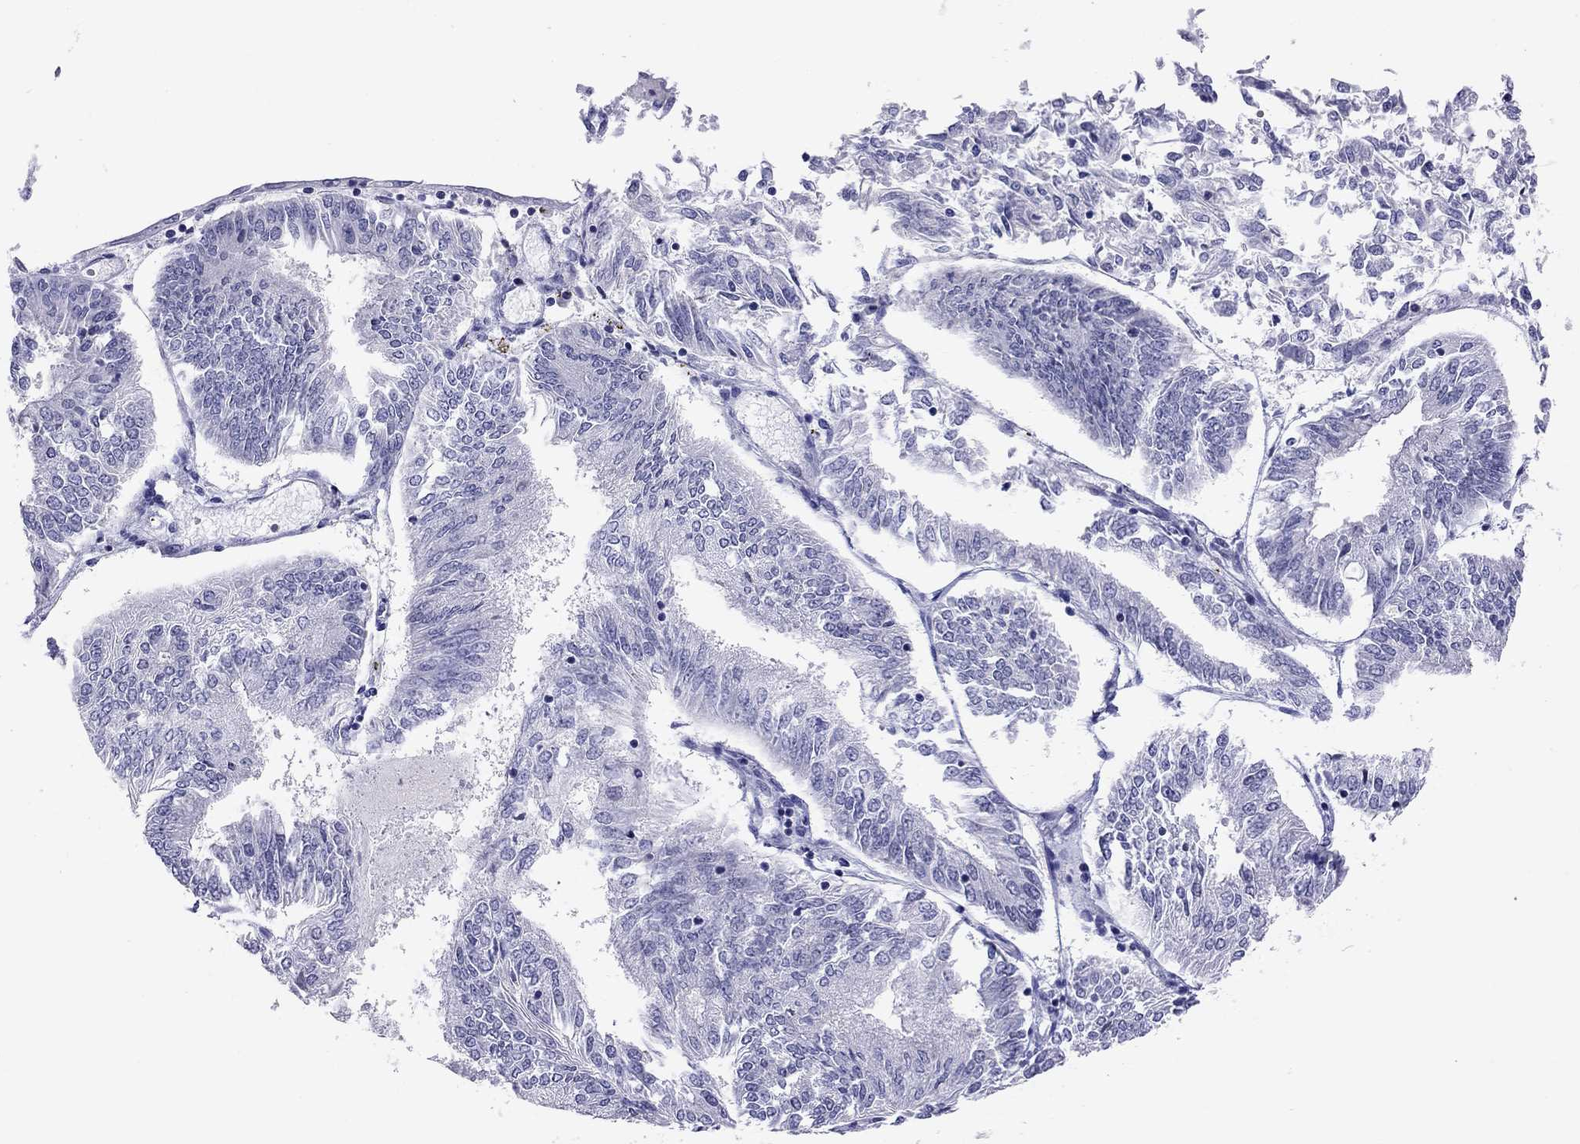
{"staining": {"intensity": "negative", "quantity": "none", "location": "none"}, "tissue": "endometrial cancer", "cell_type": "Tumor cells", "image_type": "cancer", "snomed": [{"axis": "morphology", "description": "Adenocarcinoma, NOS"}, {"axis": "topography", "description": "Endometrium"}], "caption": "Tumor cells are negative for protein expression in human endometrial cancer. (DAB (3,3'-diaminobenzidine) IHC with hematoxylin counter stain).", "gene": "ARMC12", "patient": {"sex": "female", "age": 58}}